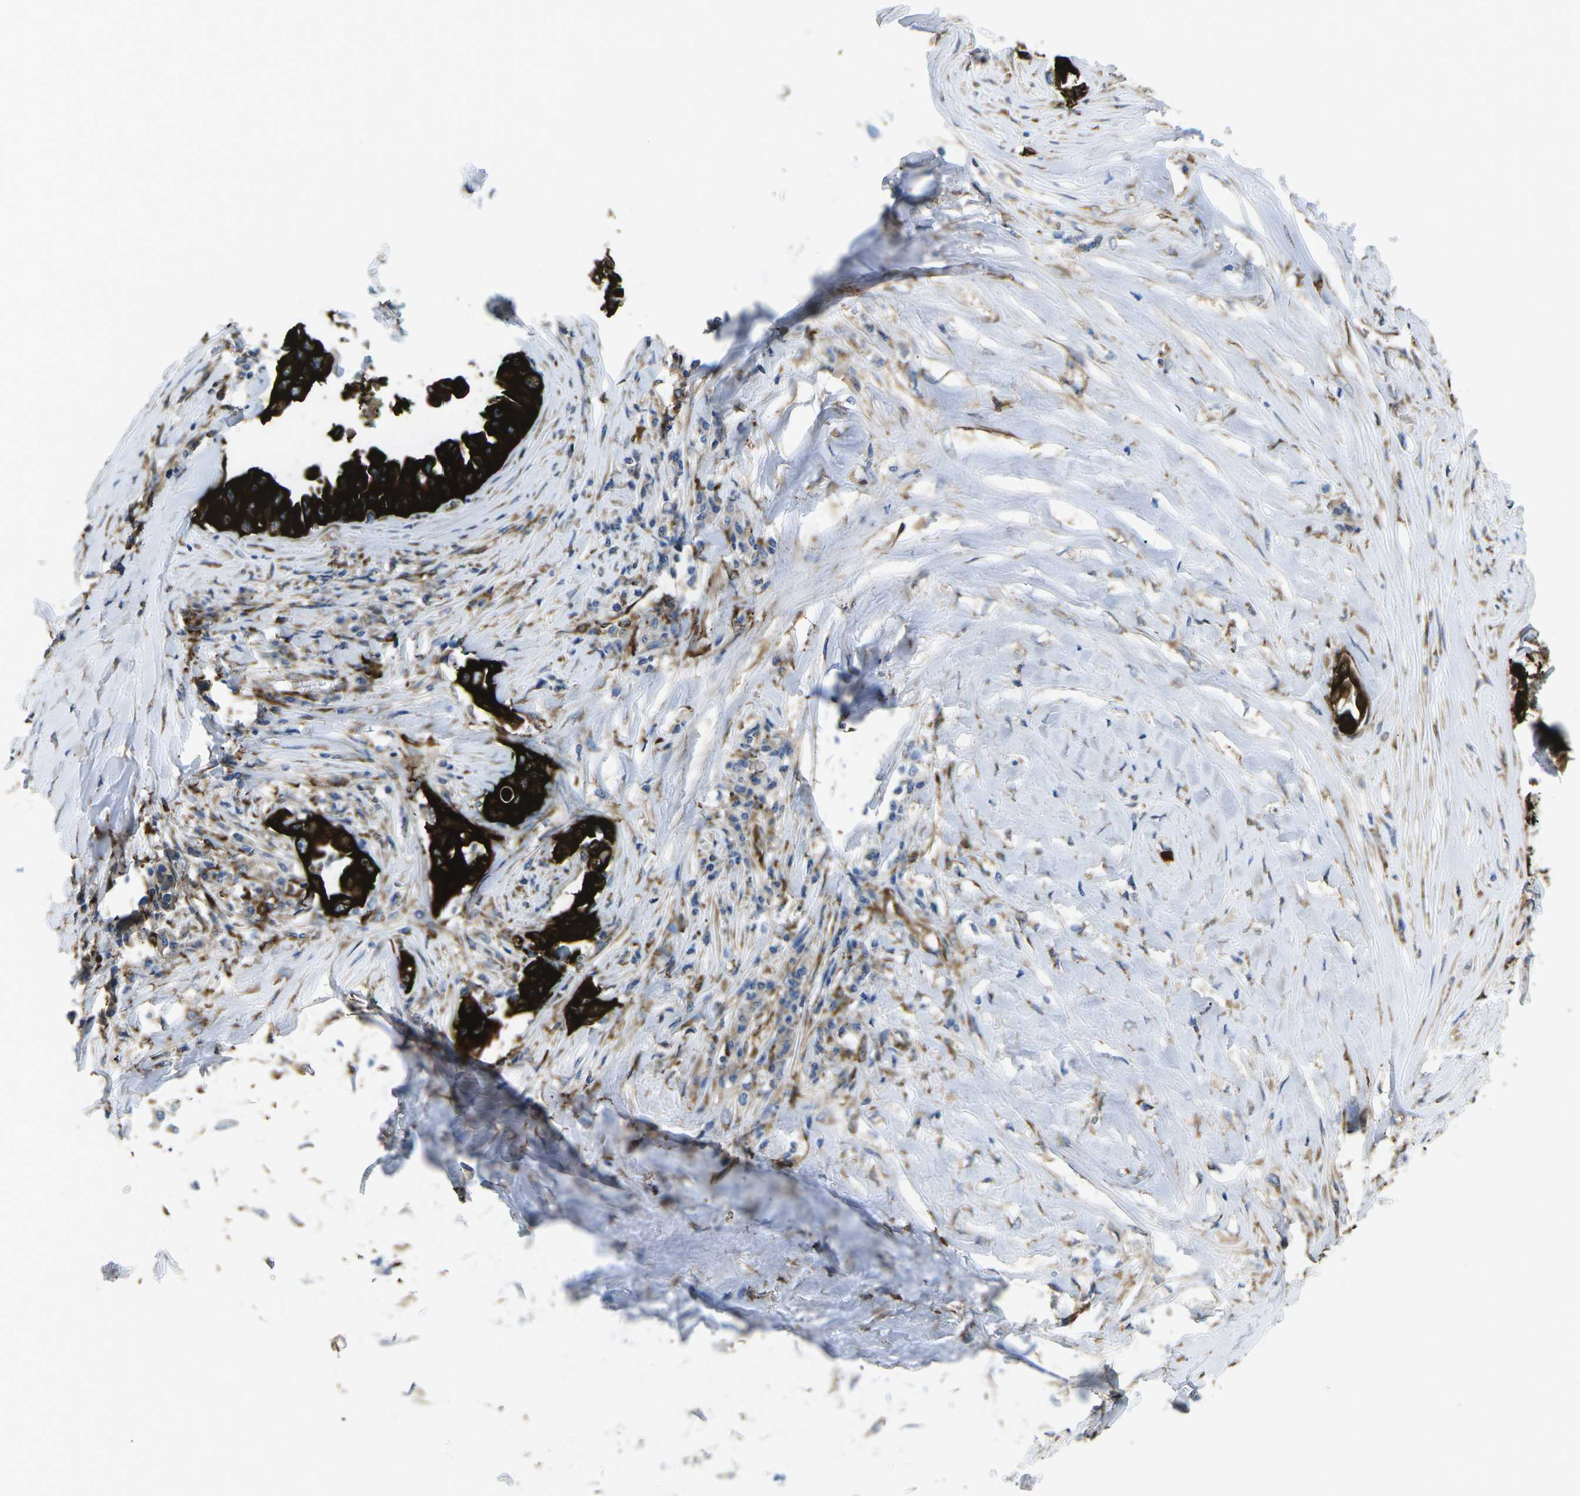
{"staining": {"intensity": "strong", "quantity": ">75%", "location": "cytoplasmic/membranous"}, "tissue": "lung cancer", "cell_type": "Tumor cells", "image_type": "cancer", "snomed": [{"axis": "morphology", "description": "Adenocarcinoma, NOS"}, {"axis": "topography", "description": "Lung"}], "caption": "Immunohistochemistry histopathology image of adenocarcinoma (lung) stained for a protein (brown), which demonstrates high levels of strong cytoplasmic/membranous expression in about >75% of tumor cells.", "gene": "PDZD8", "patient": {"sex": "female", "age": 51}}